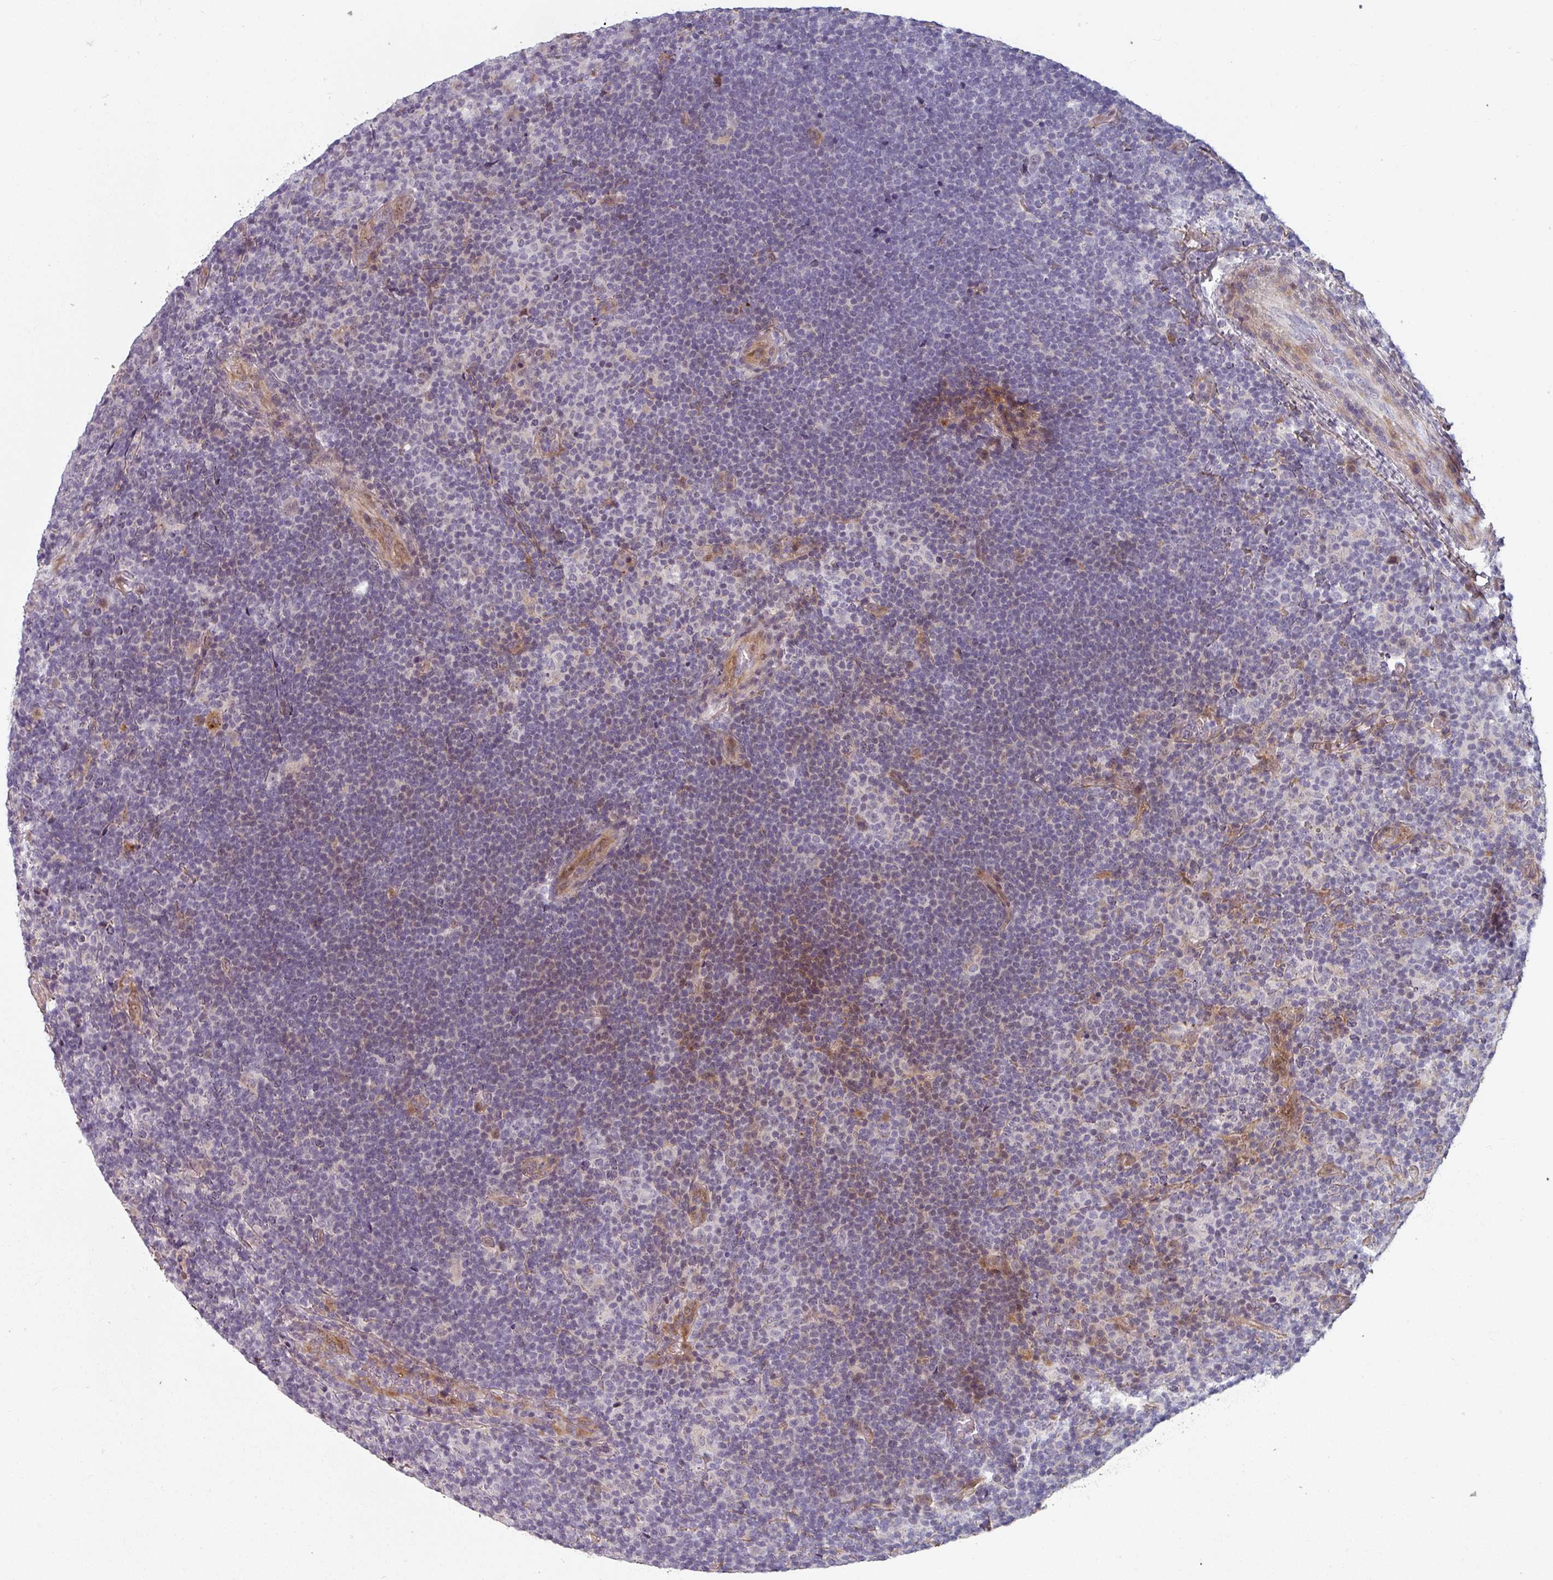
{"staining": {"intensity": "negative", "quantity": "none", "location": "none"}, "tissue": "lymphoma", "cell_type": "Tumor cells", "image_type": "cancer", "snomed": [{"axis": "morphology", "description": "Hodgkin's disease, NOS"}, {"axis": "topography", "description": "Lymph node"}], "caption": "High magnification brightfield microscopy of lymphoma stained with DAB (3,3'-diaminobenzidine) (brown) and counterstained with hematoxylin (blue): tumor cells show no significant positivity. (DAB IHC visualized using brightfield microscopy, high magnification).", "gene": "CYB5RL", "patient": {"sex": "female", "age": 57}}